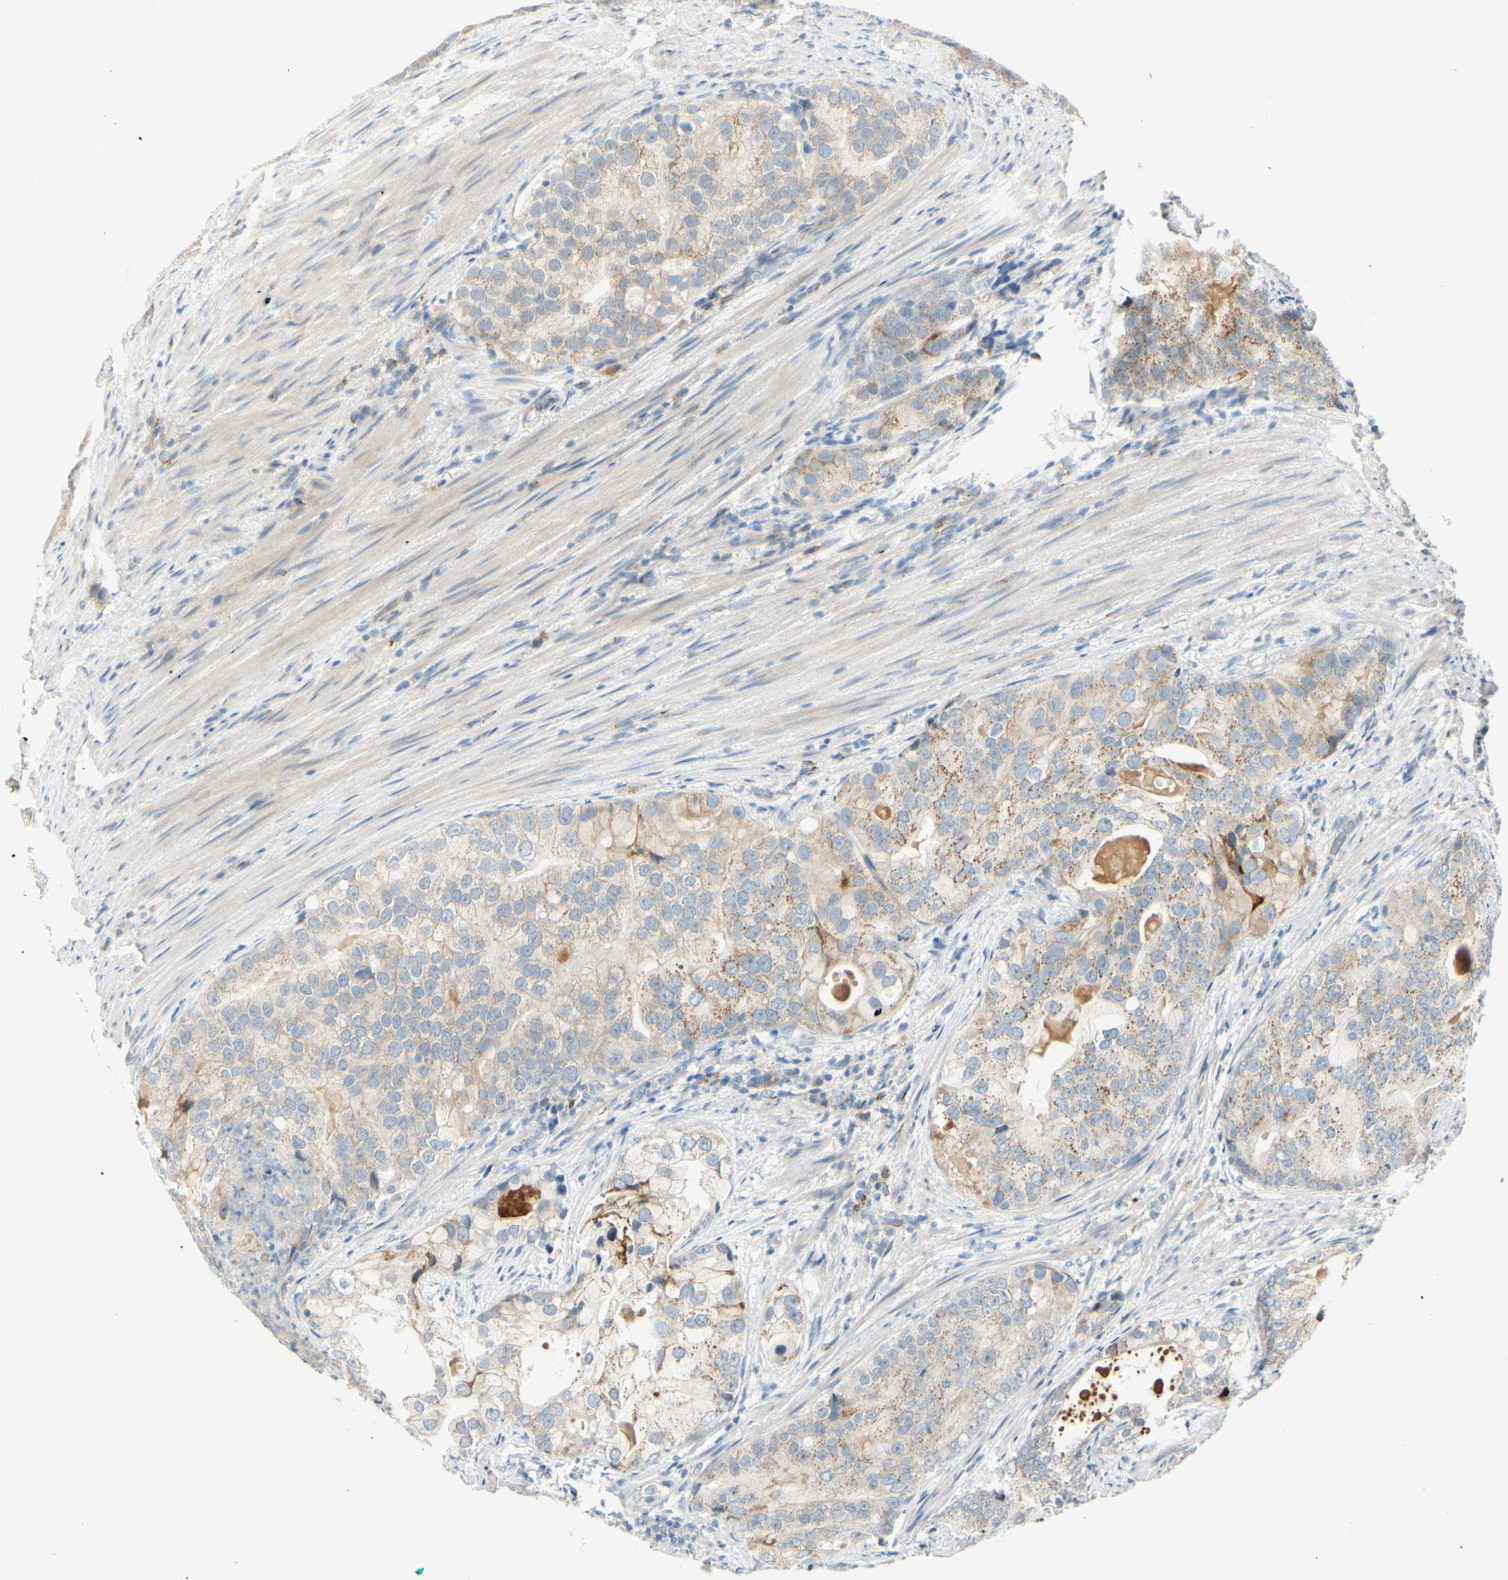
{"staining": {"intensity": "moderate", "quantity": "<25%", "location": "cytoplasmic/membranous"}, "tissue": "prostate cancer", "cell_type": "Tumor cells", "image_type": "cancer", "snomed": [{"axis": "morphology", "description": "Adenocarcinoma, High grade"}, {"axis": "topography", "description": "Prostate"}], "caption": "IHC staining of prostate cancer (adenocarcinoma (high-grade)), which reveals low levels of moderate cytoplasmic/membranous positivity in about <25% of tumor cells indicating moderate cytoplasmic/membranous protein staining. The staining was performed using DAB (brown) for protein detection and nuclei were counterstained in hematoxylin (blue).", "gene": "GALNT5", "patient": {"sex": "male", "age": 66}}